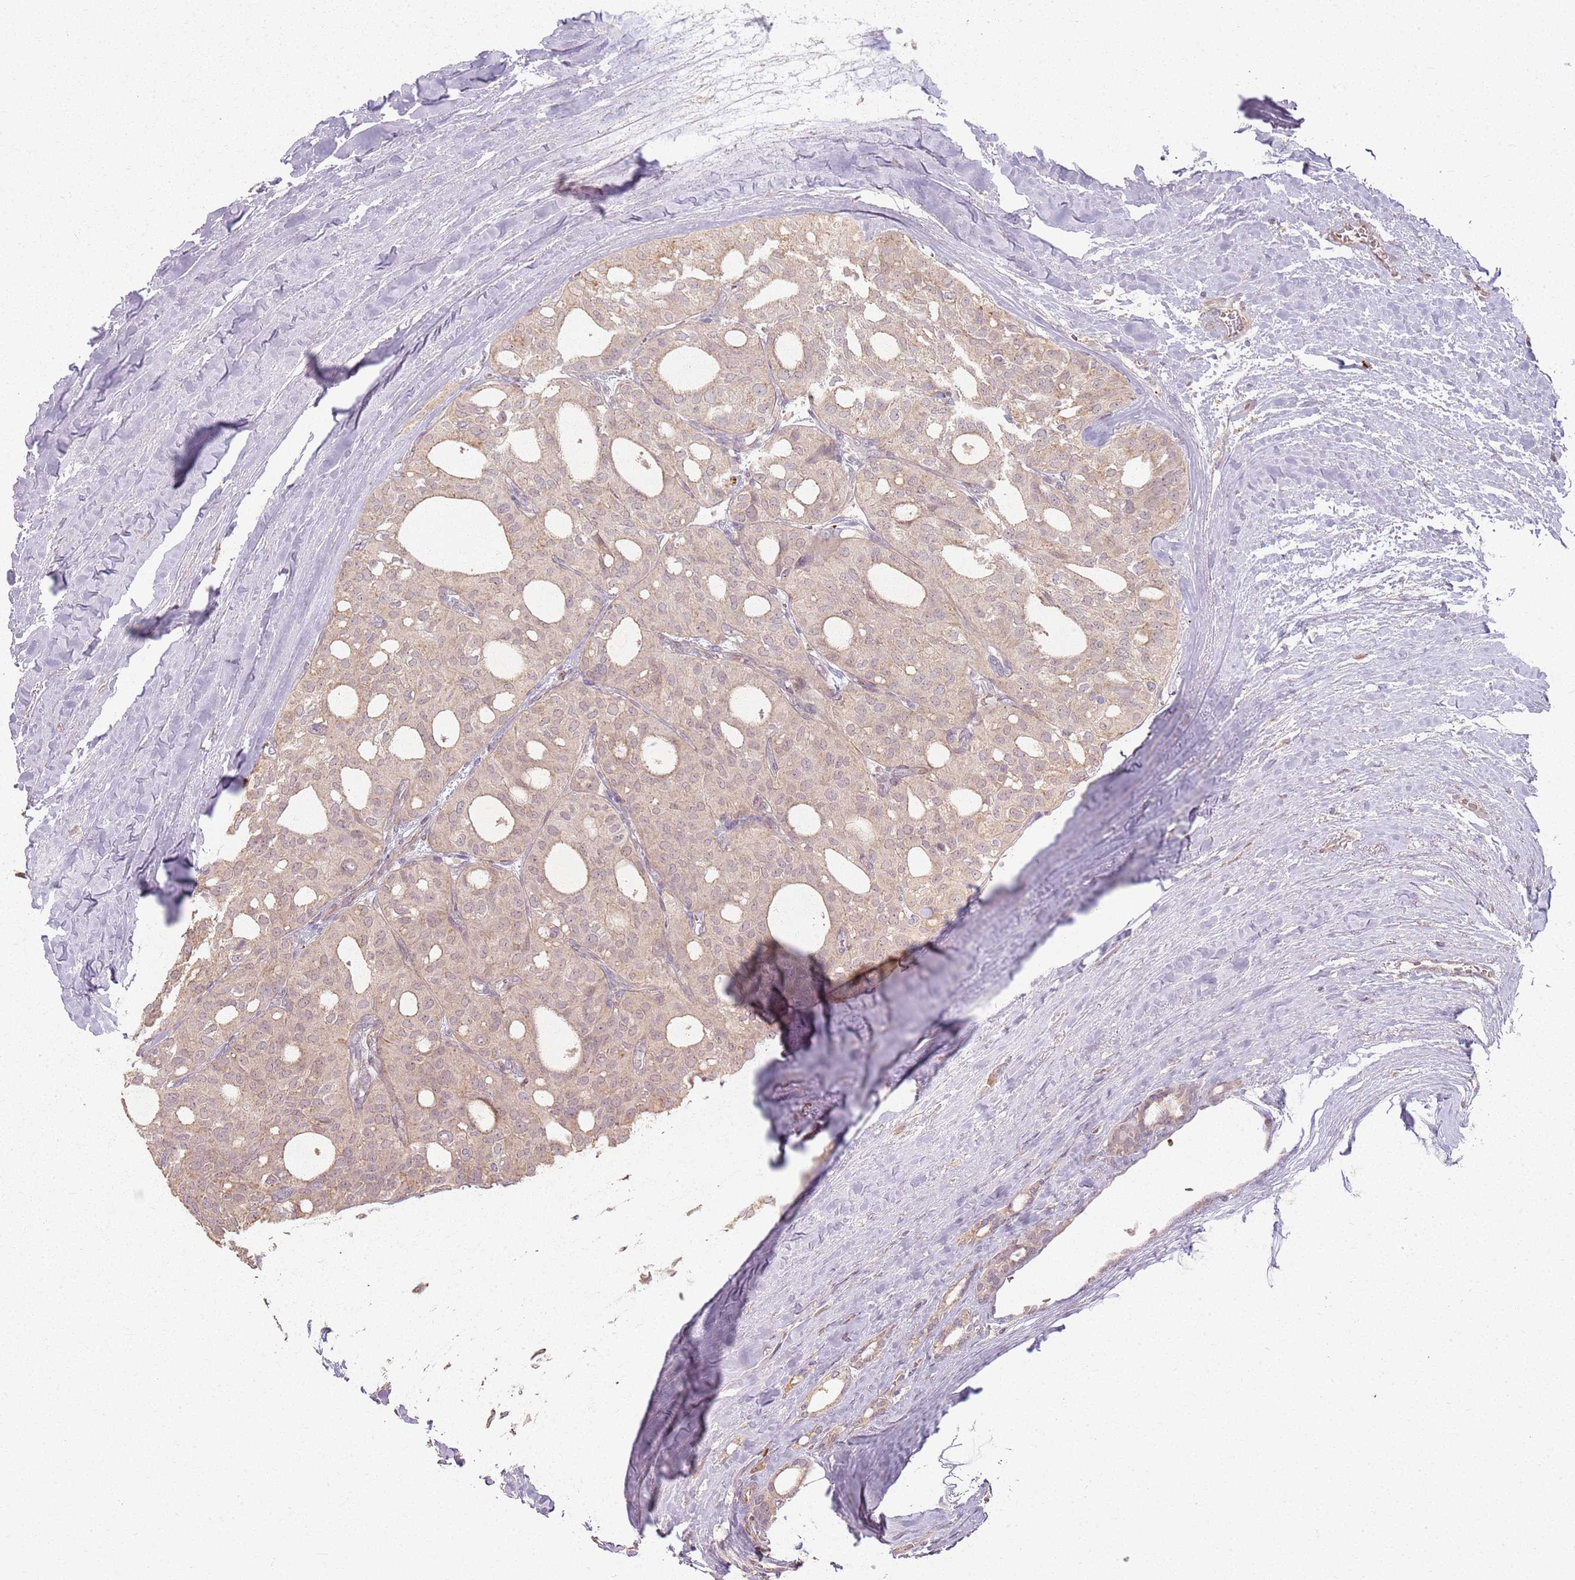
{"staining": {"intensity": "weak", "quantity": ">75%", "location": "cytoplasmic/membranous"}, "tissue": "thyroid cancer", "cell_type": "Tumor cells", "image_type": "cancer", "snomed": [{"axis": "morphology", "description": "Follicular adenoma carcinoma, NOS"}, {"axis": "topography", "description": "Thyroid gland"}], "caption": "Brown immunohistochemical staining in thyroid cancer shows weak cytoplasmic/membranous positivity in approximately >75% of tumor cells.", "gene": "CCDC168", "patient": {"sex": "male", "age": 75}}